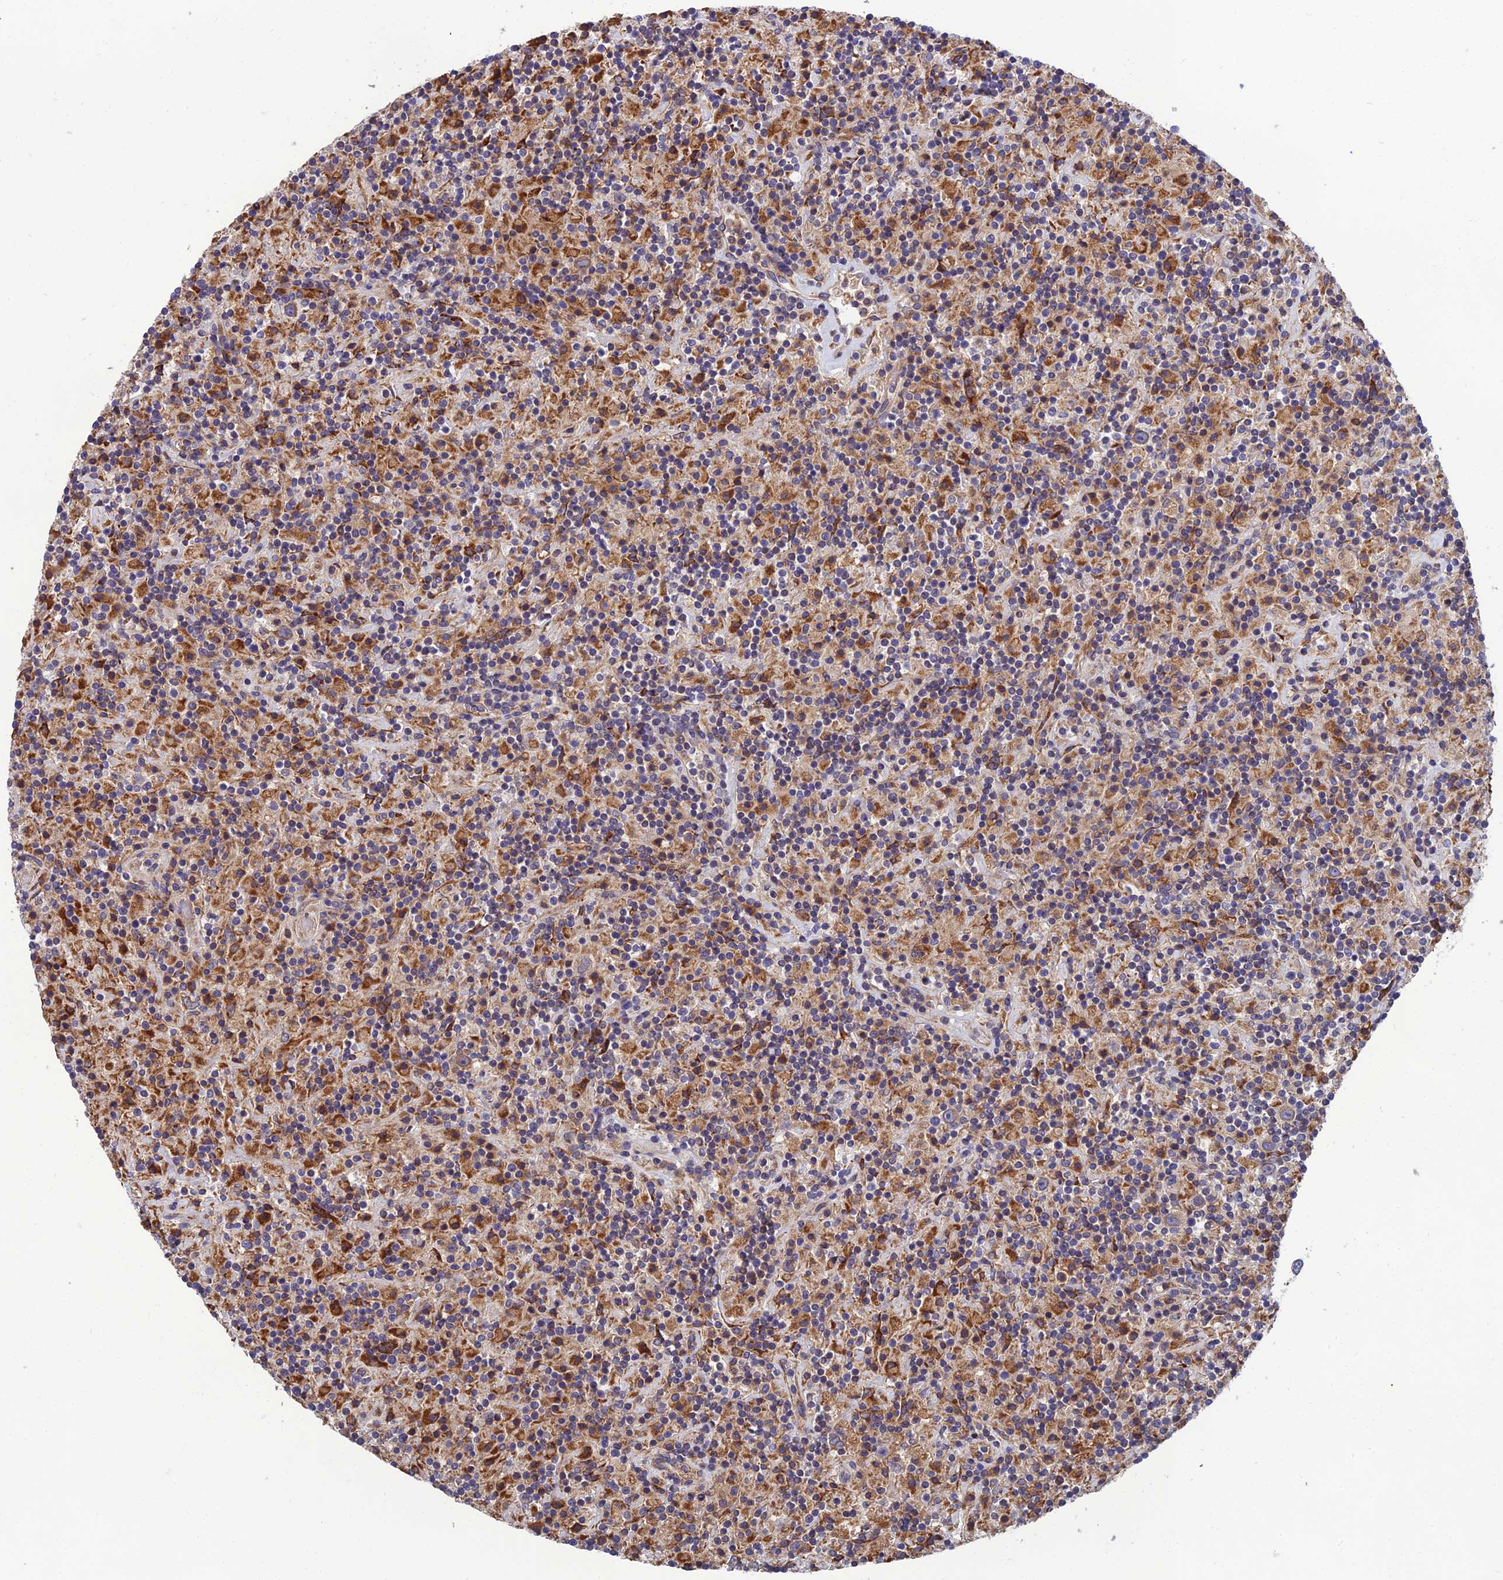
{"staining": {"intensity": "moderate", "quantity": "<25%", "location": "cytoplasmic/membranous"}, "tissue": "lymphoma", "cell_type": "Tumor cells", "image_type": "cancer", "snomed": [{"axis": "morphology", "description": "Hodgkin's disease, NOS"}, {"axis": "topography", "description": "Lymph node"}], "caption": "Hodgkin's disease was stained to show a protein in brown. There is low levels of moderate cytoplasmic/membranous expression in about <25% of tumor cells. The staining was performed using DAB (3,3'-diaminobenzidine) to visualize the protein expression in brown, while the nuclei were stained in blue with hematoxylin (Magnification: 20x).", "gene": "UMAD1", "patient": {"sex": "male", "age": 70}}